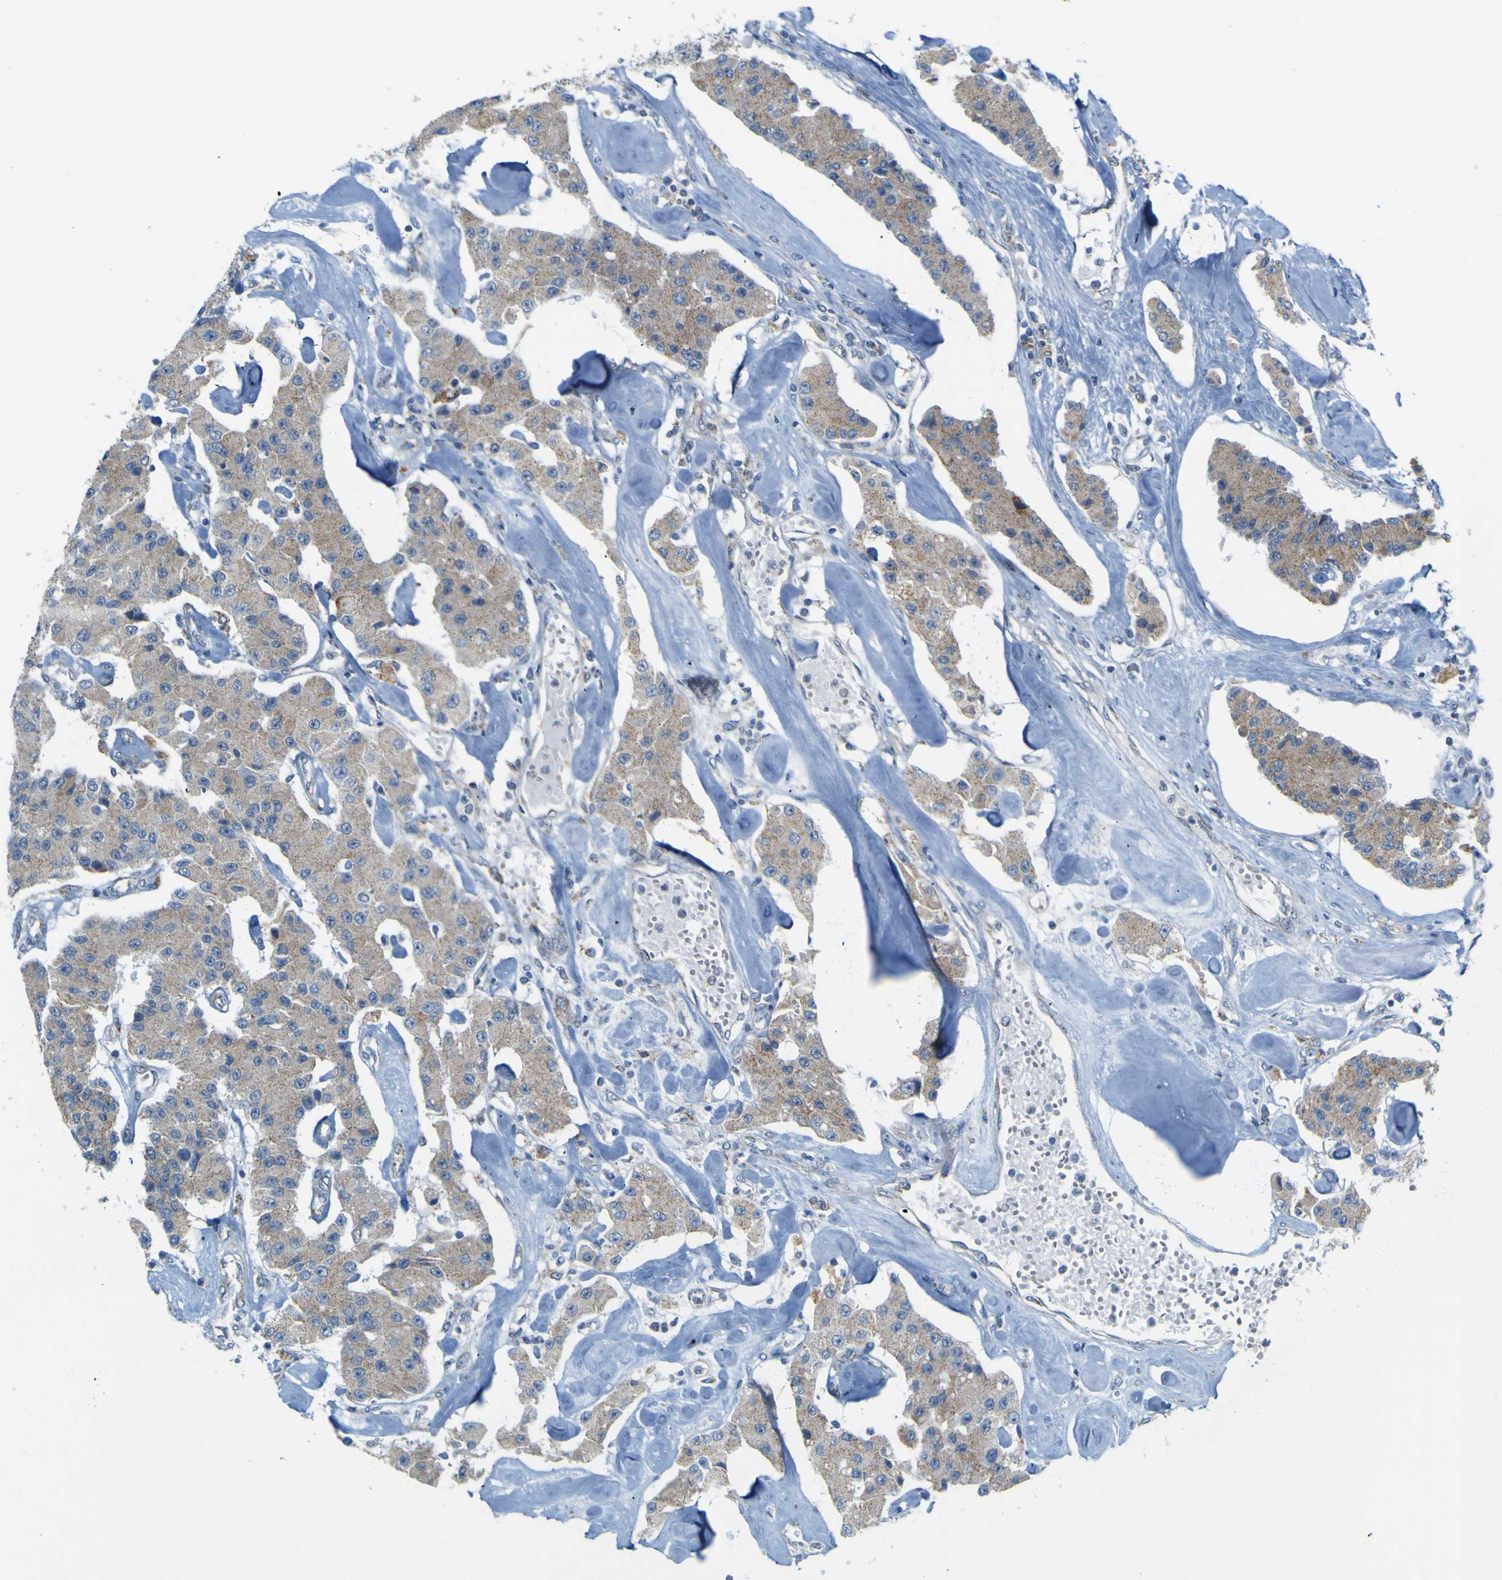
{"staining": {"intensity": "weak", "quantity": ">75%", "location": "cytoplasmic/membranous"}, "tissue": "carcinoid", "cell_type": "Tumor cells", "image_type": "cancer", "snomed": [{"axis": "morphology", "description": "Carcinoid, malignant, NOS"}, {"axis": "topography", "description": "Pancreas"}], "caption": "Protein expression by immunohistochemistry (IHC) shows weak cytoplasmic/membranous staining in about >75% of tumor cells in carcinoid.", "gene": "ACBD5", "patient": {"sex": "male", "age": 41}}